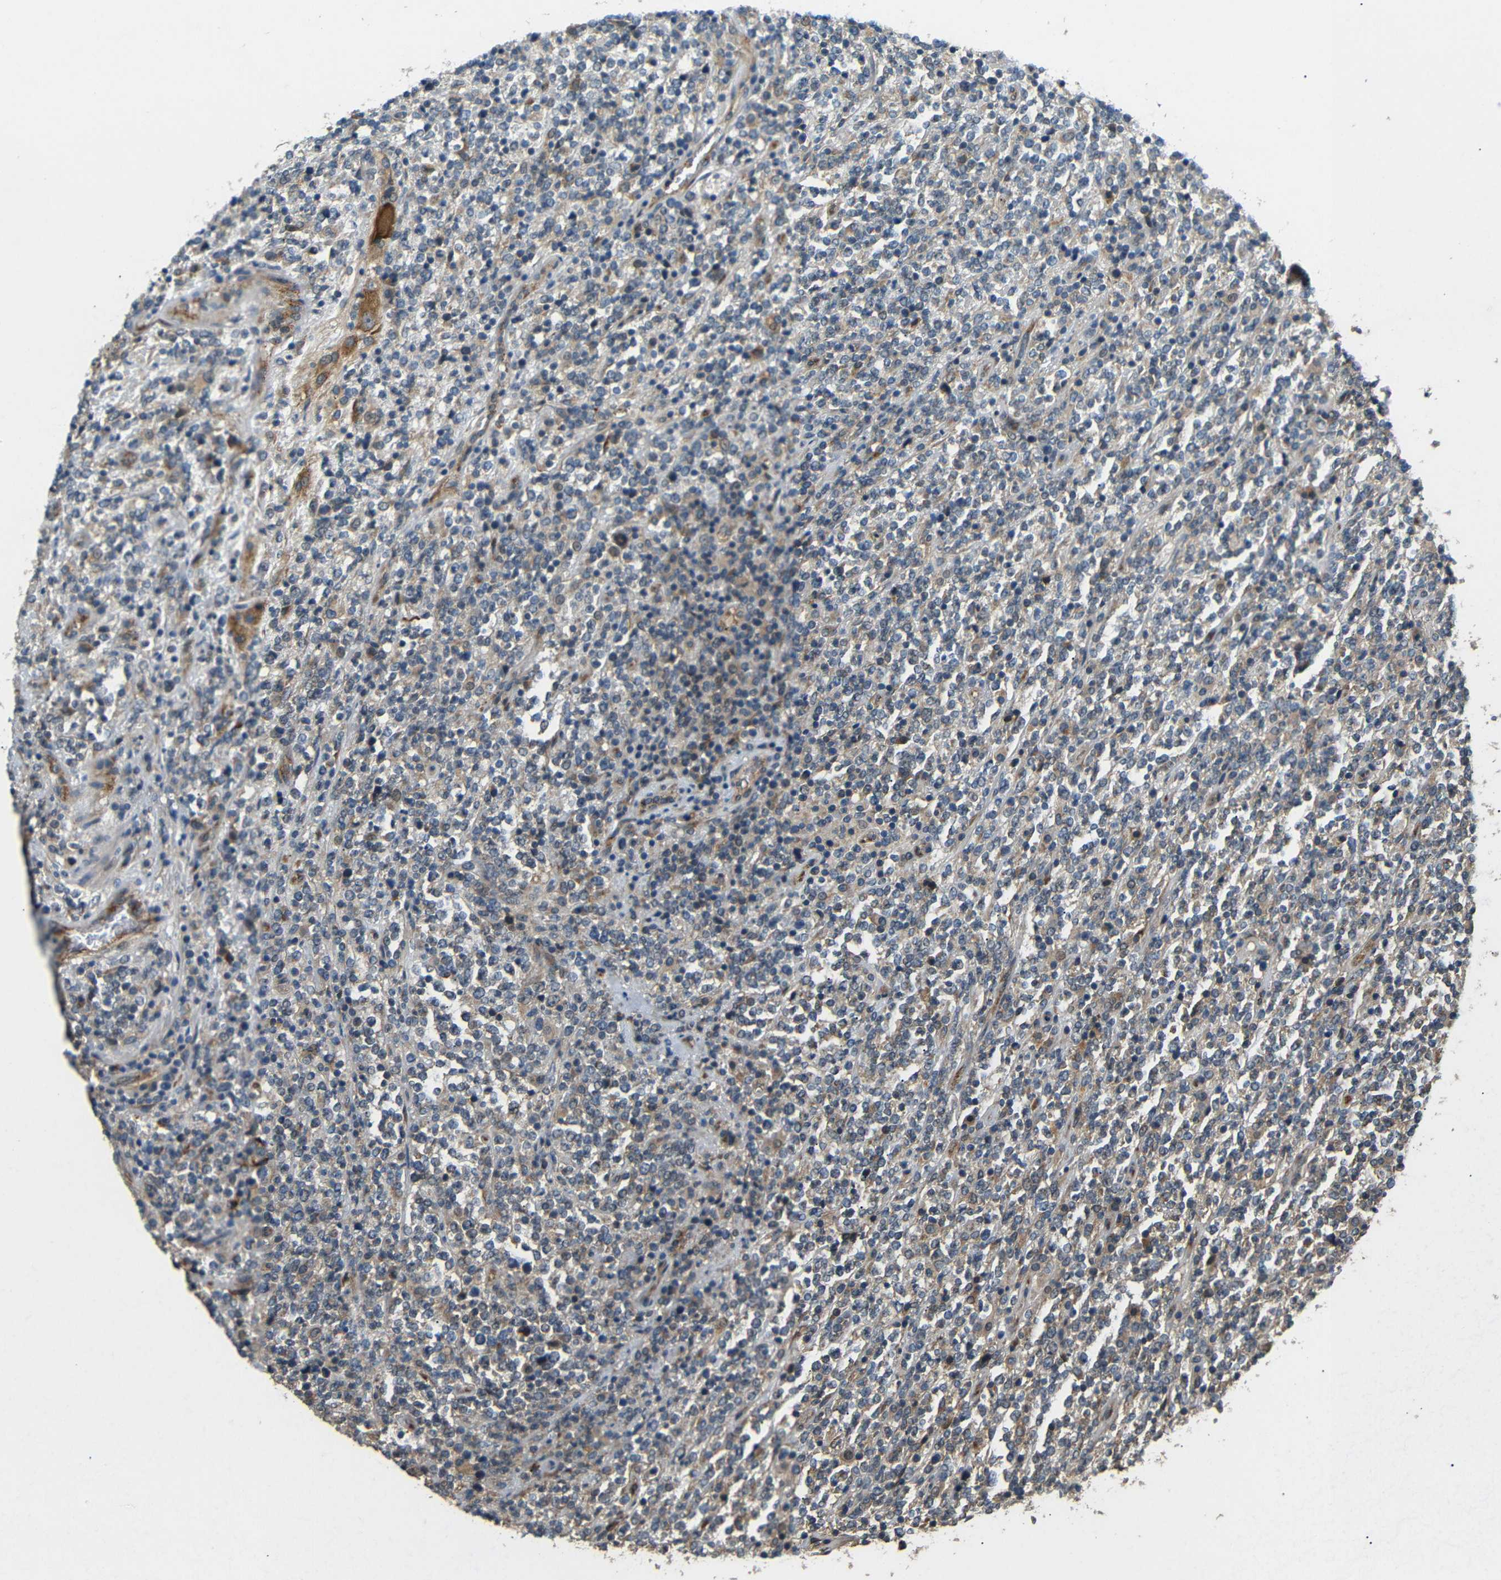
{"staining": {"intensity": "moderate", "quantity": "<25%", "location": "cytoplasmic/membranous"}, "tissue": "lymphoma", "cell_type": "Tumor cells", "image_type": "cancer", "snomed": [{"axis": "morphology", "description": "Malignant lymphoma, non-Hodgkin's type, High grade"}, {"axis": "topography", "description": "Soft tissue"}], "caption": "A brown stain highlights moderate cytoplasmic/membranous staining of a protein in lymphoma tumor cells. (DAB (3,3'-diaminobenzidine) IHC, brown staining for protein, blue staining for nuclei).", "gene": "ATP7A", "patient": {"sex": "male", "age": 18}}